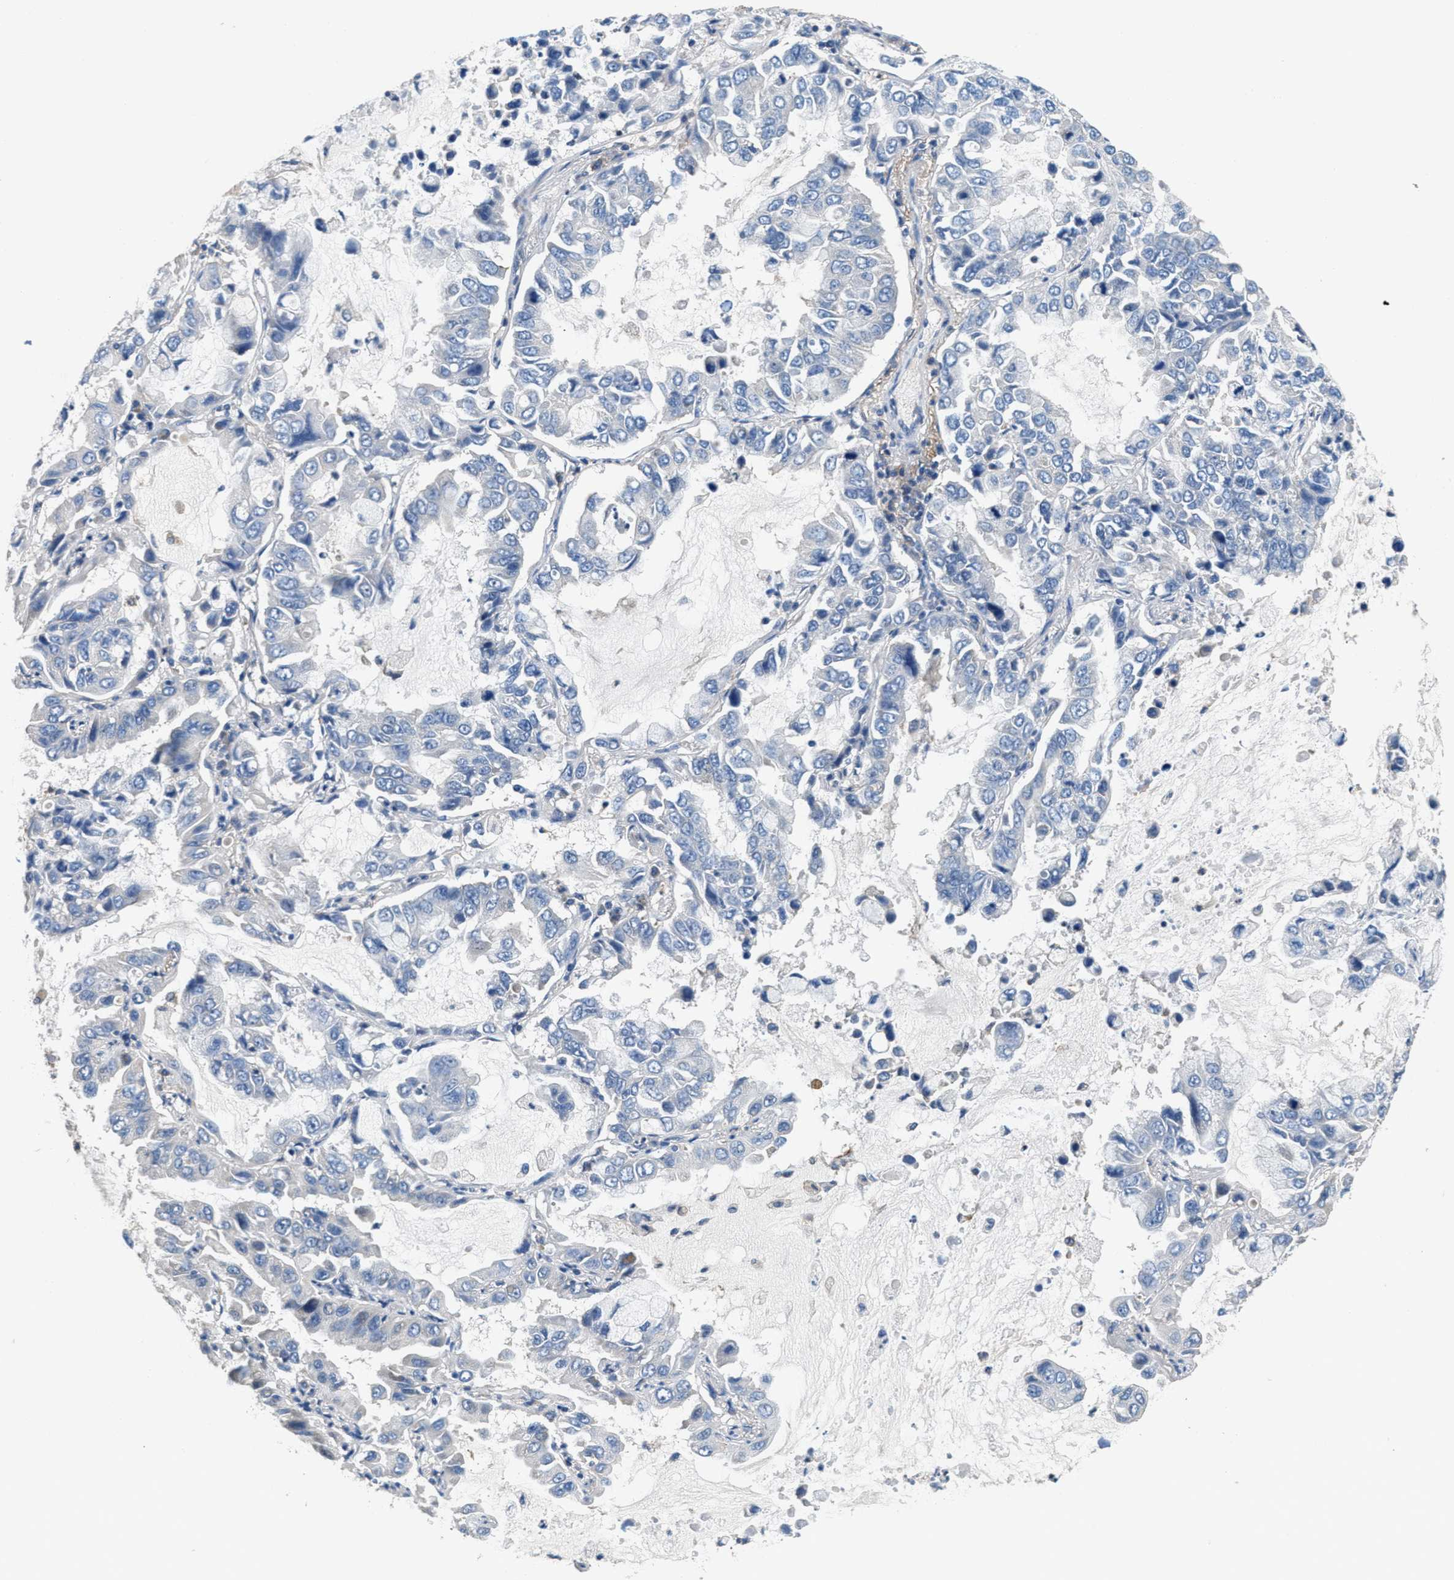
{"staining": {"intensity": "negative", "quantity": "none", "location": "none"}, "tissue": "lung cancer", "cell_type": "Tumor cells", "image_type": "cancer", "snomed": [{"axis": "morphology", "description": "Adenocarcinoma, NOS"}, {"axis": "topography", "description": "Lung"}], "caption": "This is a image of immunohistochemistry (IHC) staining of adenocarcinoma (lung), which shows no staining in tumor cells. (Stains: DAB (3,3'-diaminobenzidine) immunohistochemistry (IHC) with hematoxylin counter stain, Microscopy: brightfield microscopy at high magnification).", "gene": "DGKE", "patient": {"sex": "male", "age": 64}}